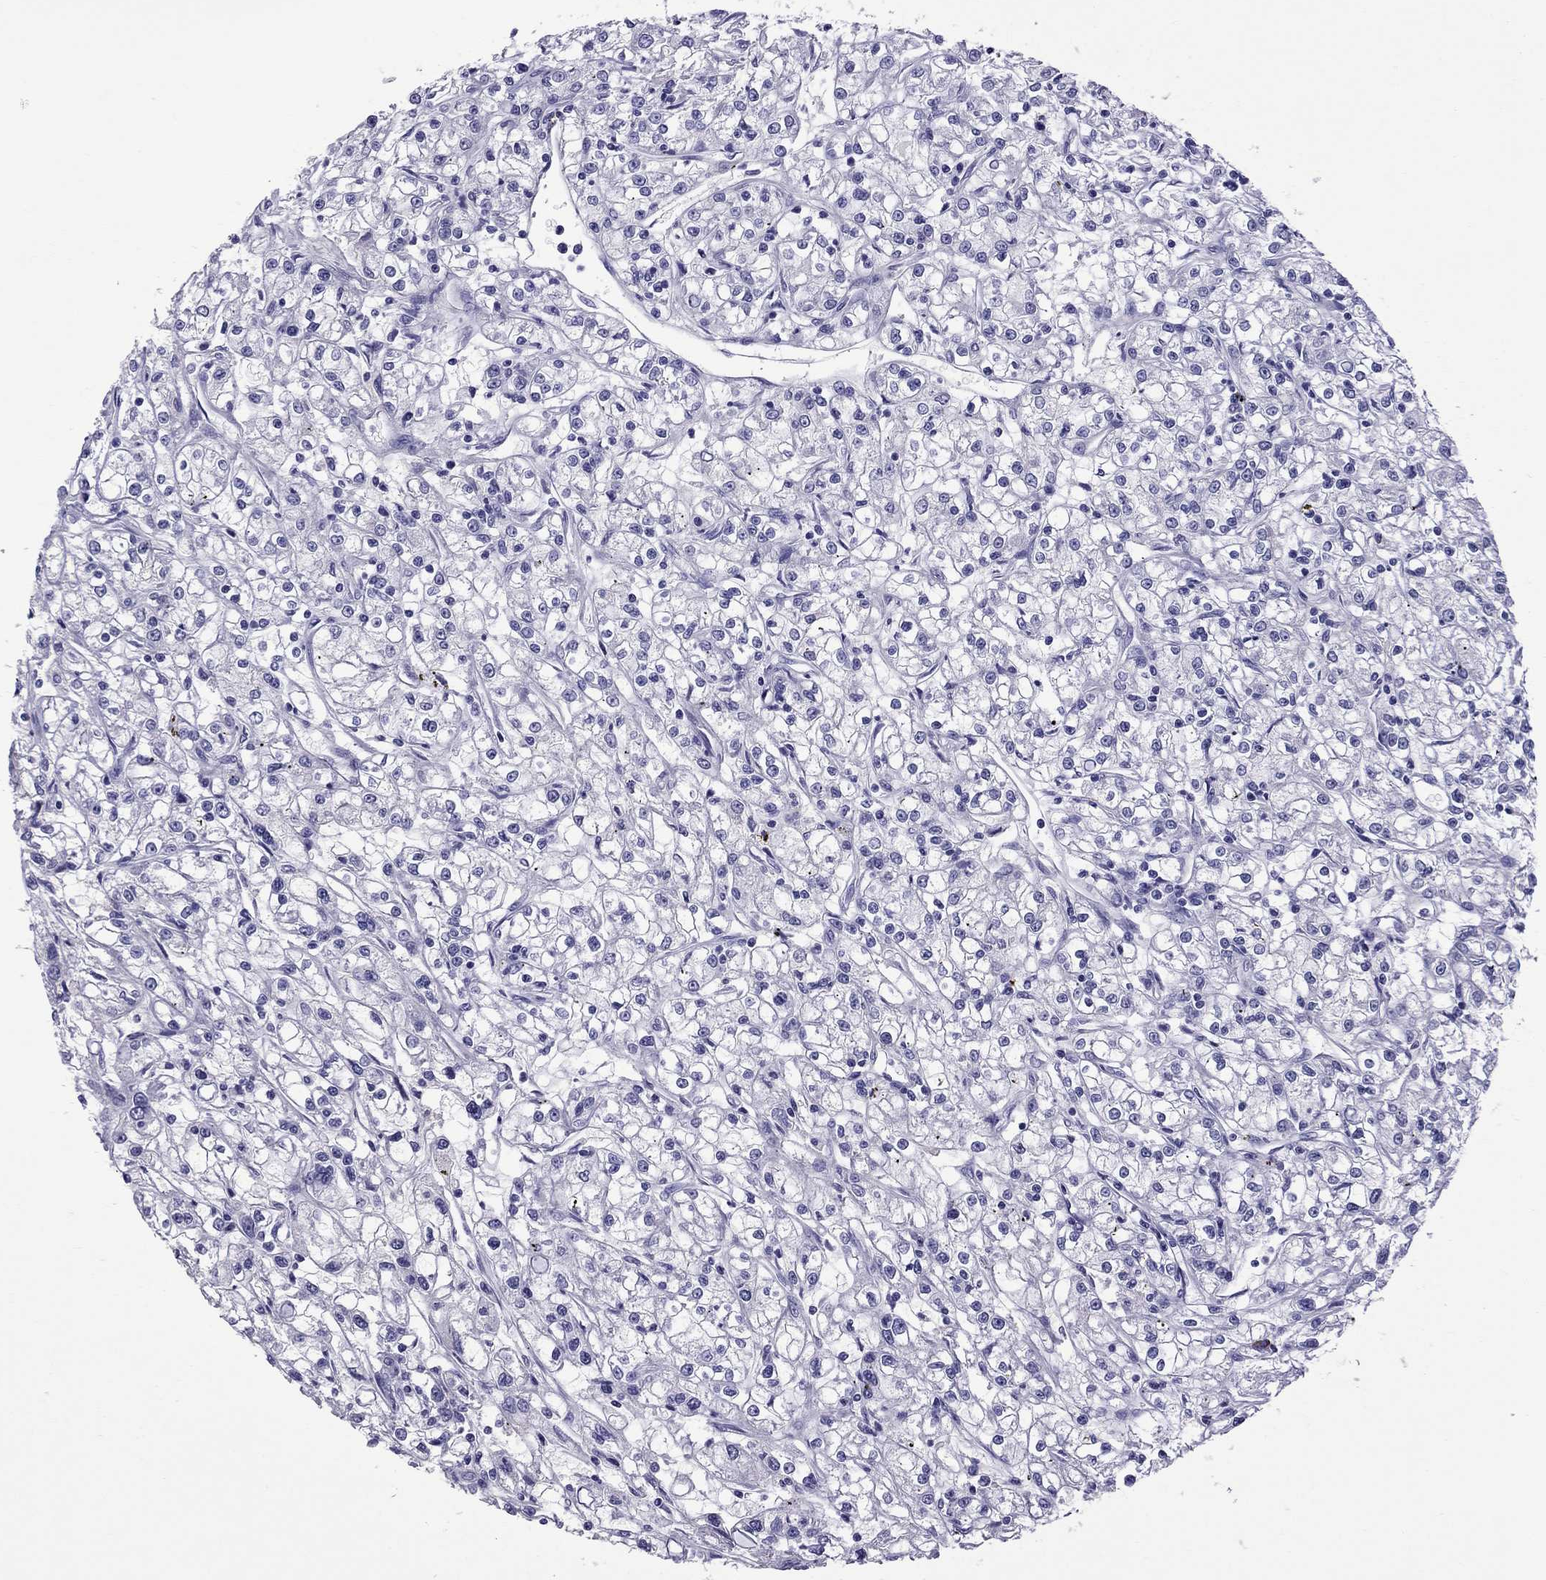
{"staining": {"intensity": "negative", "quantity": "none", "location": "none"}, "tissue": "renal cancer", "cell_type": "Tumor cells", "image_type": "cancer", "snomed": [{"axis": "morphology", "description": "Adenocarcinoma, NOS"}, {"axis": "topography", "description": "Kidney"}], "caption": "IHC micrograph of human adenocarcinoma (renal) stained for a protein (brown), which displays no expression in tumor cells.", "gene": "SCART1", "patient": {"sex": "female", "age": 59}}